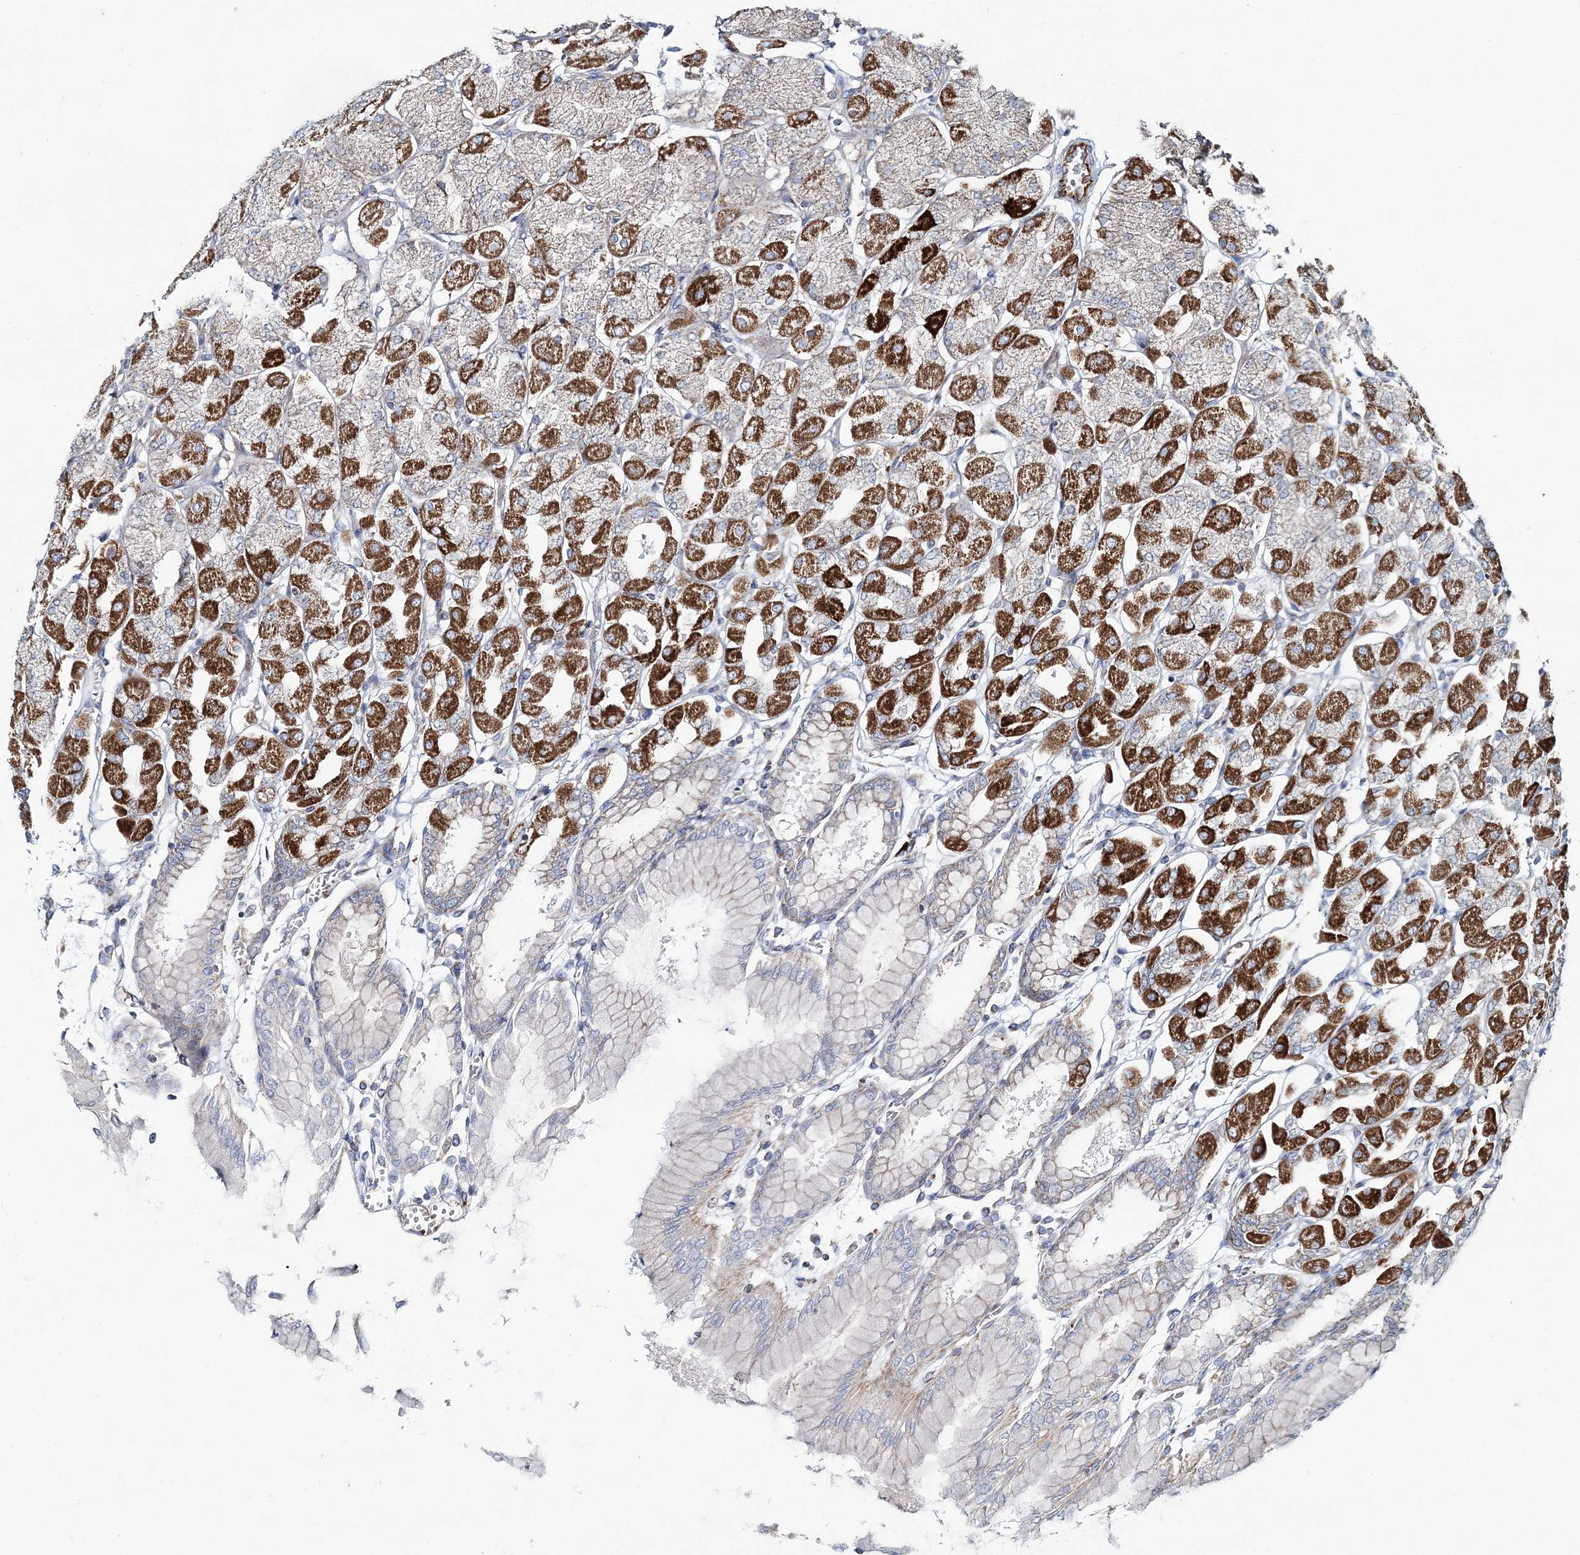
{"staining": {"intensity": "strong", "quantity": "25%-75%", "location": "cytoplasmic/membranous"}, "tissue": "stomach", "cell_type": "Glandular cells", "image_type": "normal", "snomed": [{"axis": "morphology", "description": "Normal tissue, NOS"}, {"axis": "topography", "description": "Stomach, upper"}], "caption": "Benign stomach displays strong cytoplasmic/membranous positivity in approximately 25%-75% of glandular cells, visualized by immunohistochemistry. Using DAB (3,3'-diaminobenzidine) (brown) and hematoxylin (blue) stains, captured at high magnification using brightfield microscopy.", "gene": "ARHGAP6", "patient": {"sex": "female", "age": 56}}